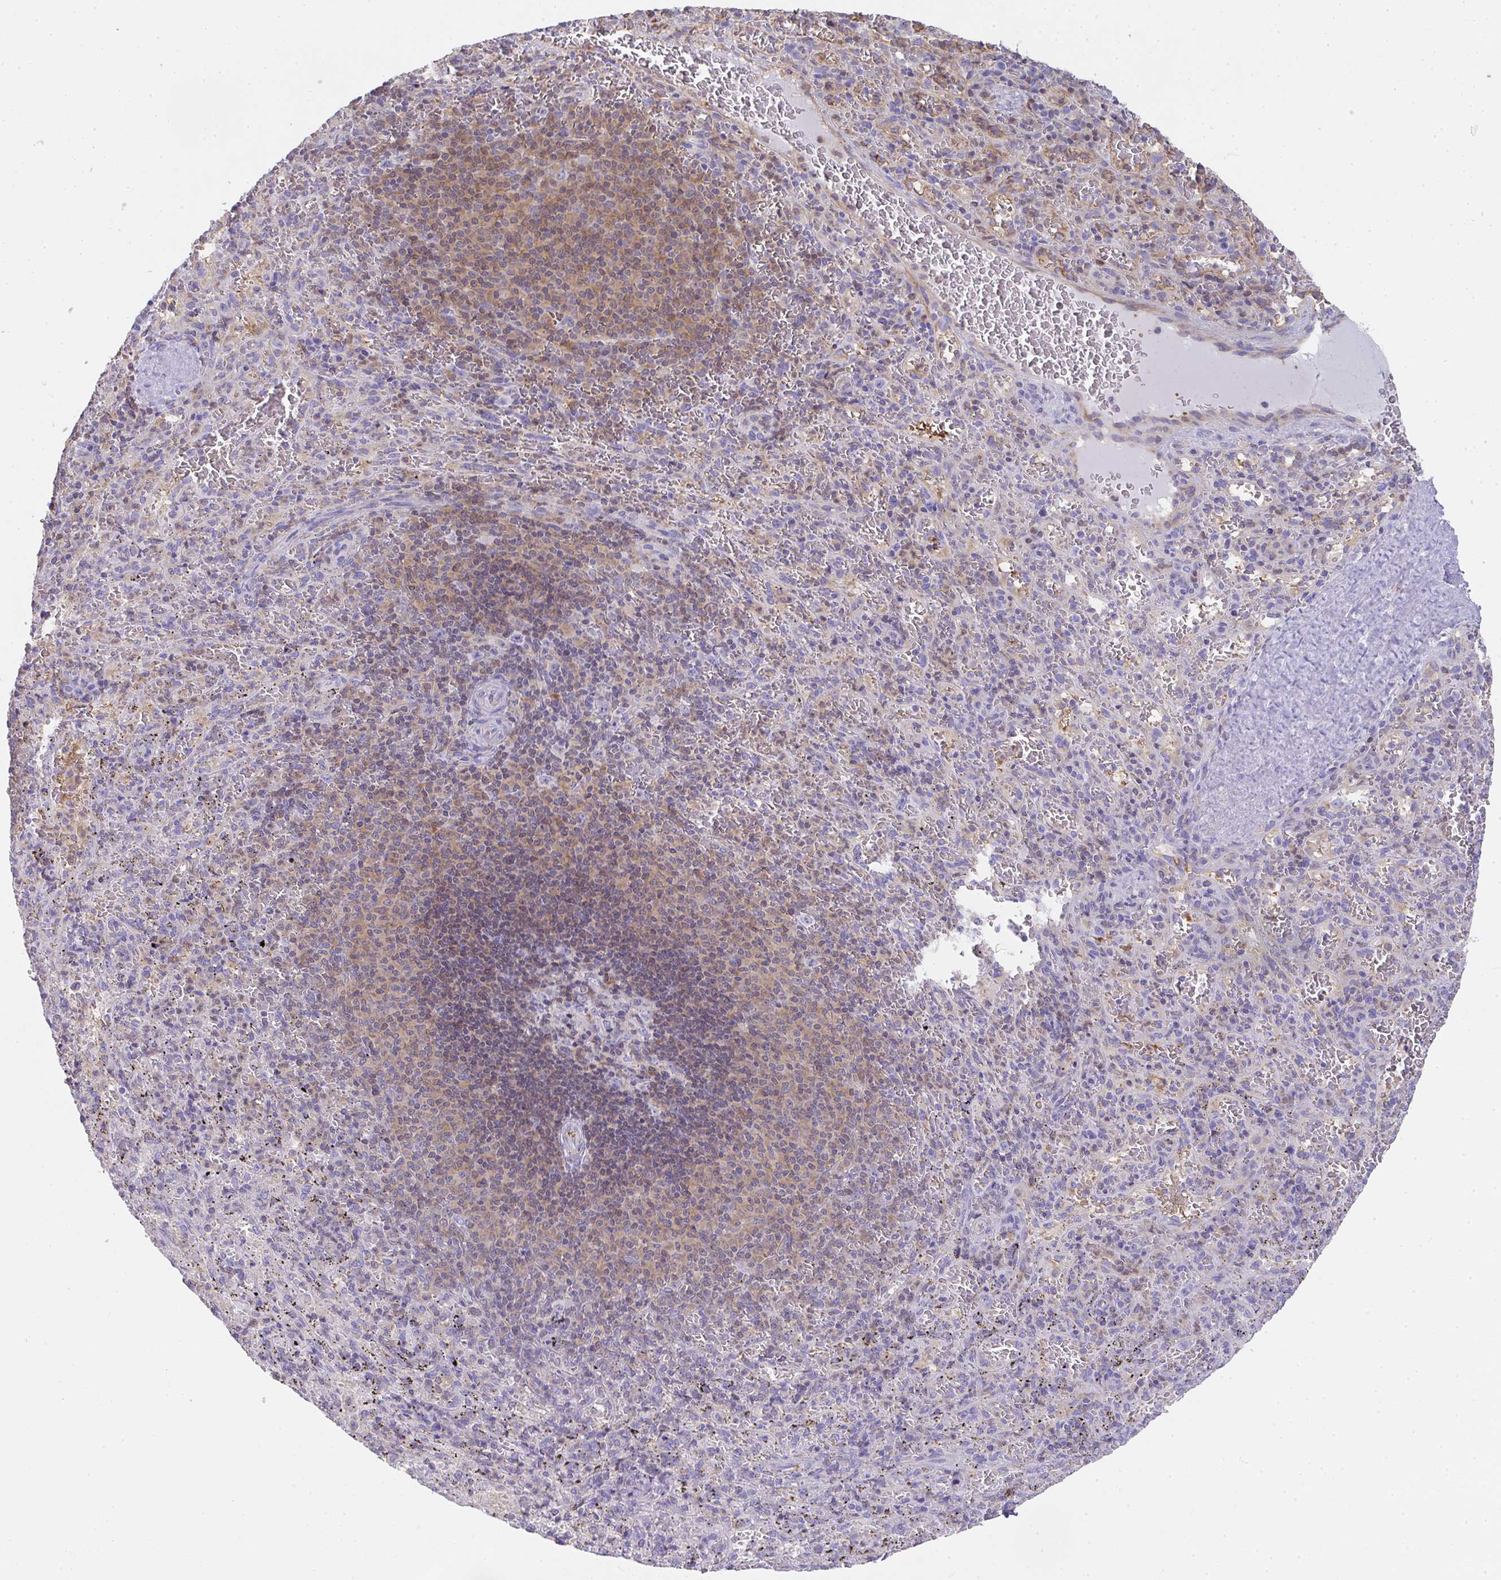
{"staining": {"intensity": "negative", "quantity": "none", "location": "none"}, "tissue": "spleen", "cell_type": "Cells in red pulp", "image_type": "normal", "snomed": [{"axis": "morphology", "description": "Normal tissue, NOS"}, {"axis": "topography", "description": "Spleen"}], "caption": "This is an IHC photomicrograph of unremarkable human spleen. There is no expression in cells in red pulp.", "gene": "TNFAIP8", "patient": {"sex": "male", "age": 57}}